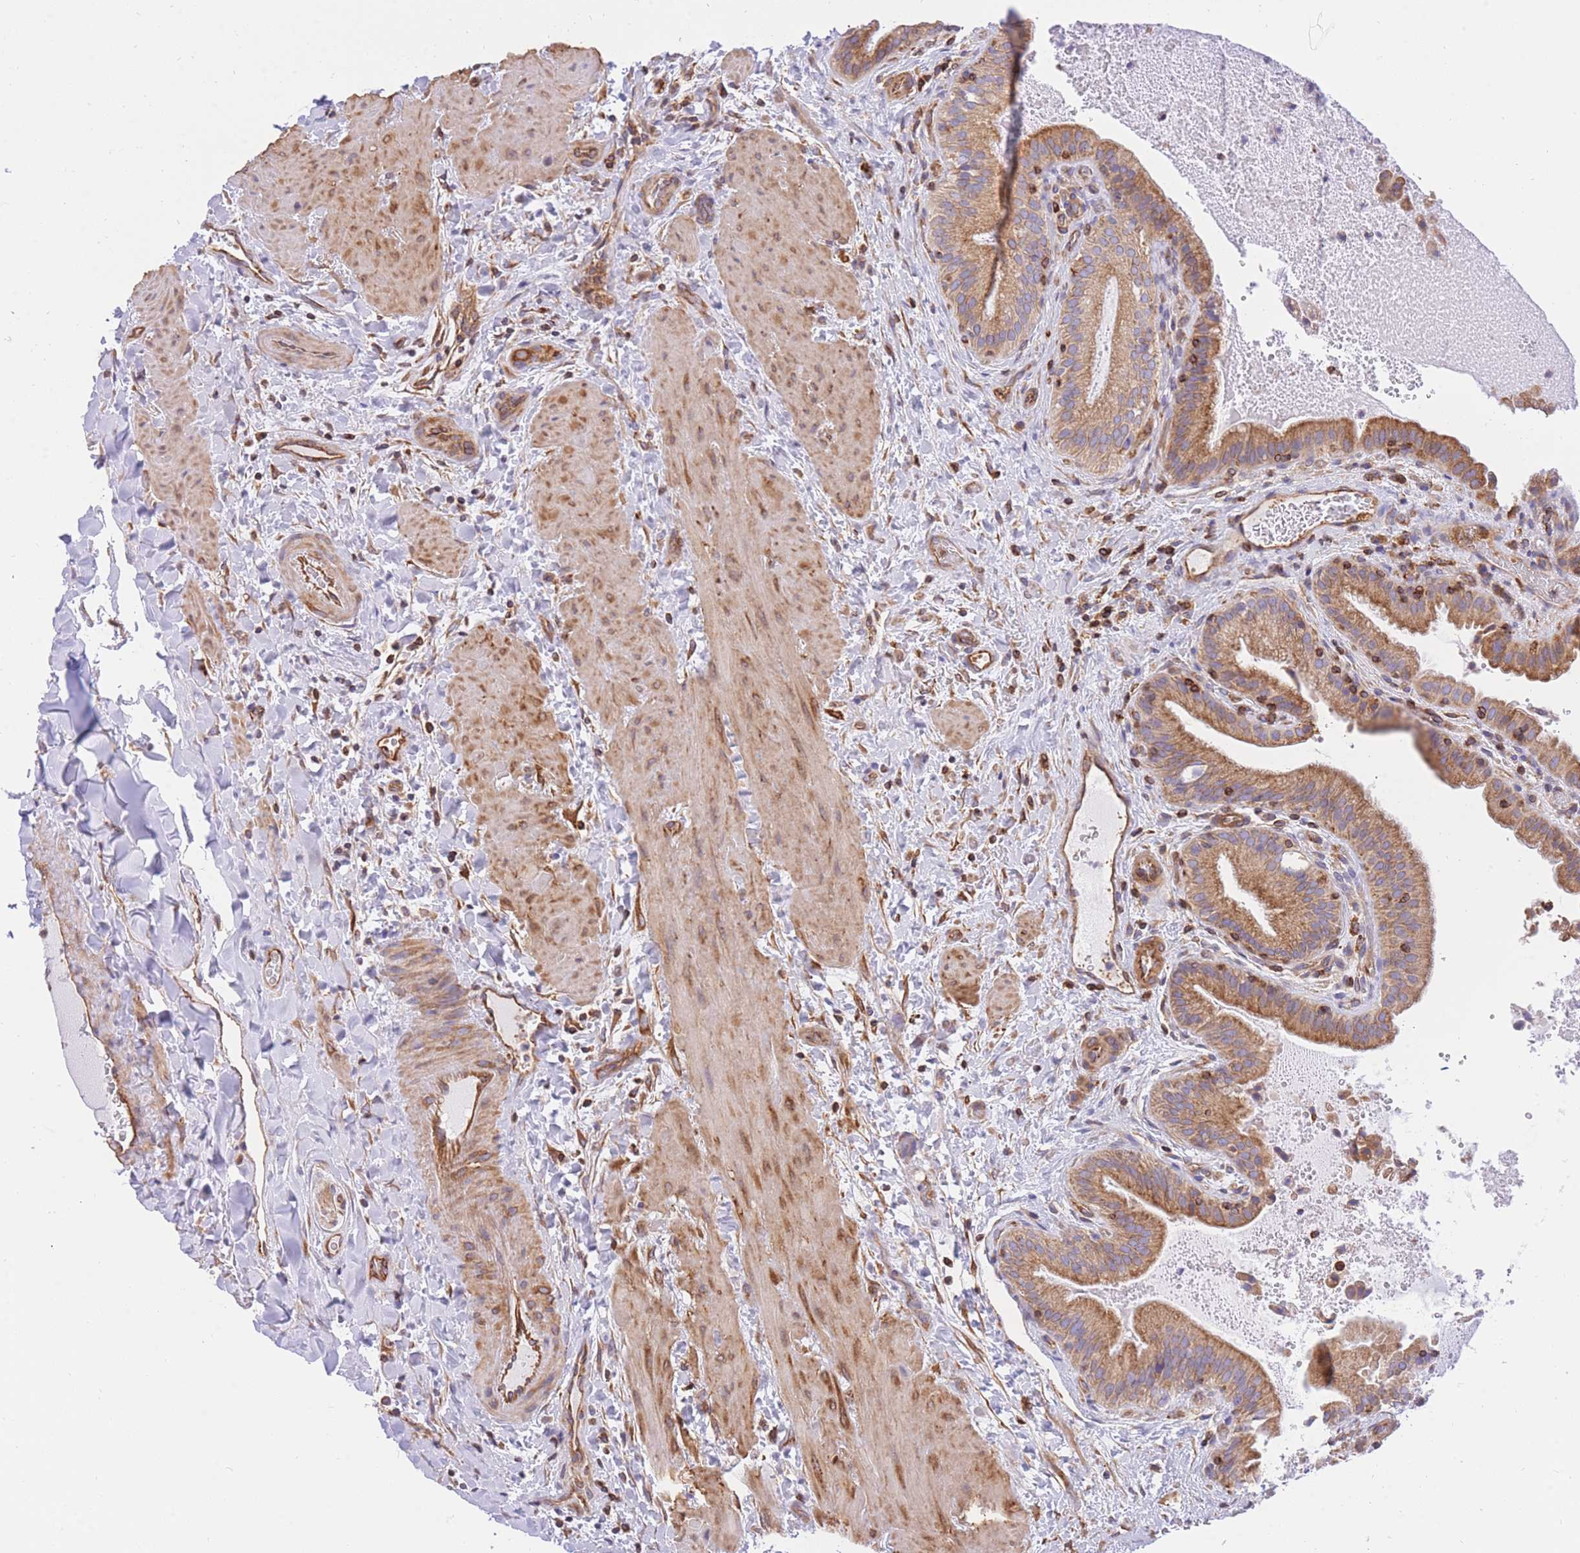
{"staining": {"intensity": "moderate", "quantity": ">75%", "location": "cytoplasmic/membranous"}, "tissue": "gallbladder", "cell_type": "Glandular cells", "image_type": "normal", "snomed": [{"axis": "morphology", "description": "Normal tissue, NOS"}, {"axis": "topography", "description": "Gallbladder"}], "caption": "This photomicrograph demonstrates IHC staining of benign gallbladder, with medium moderate cytoplasmic/membranous staining in approximately >75% of glandular cells.", "gene": "REM1", "patient": {"sex": "male", "age": 24}}